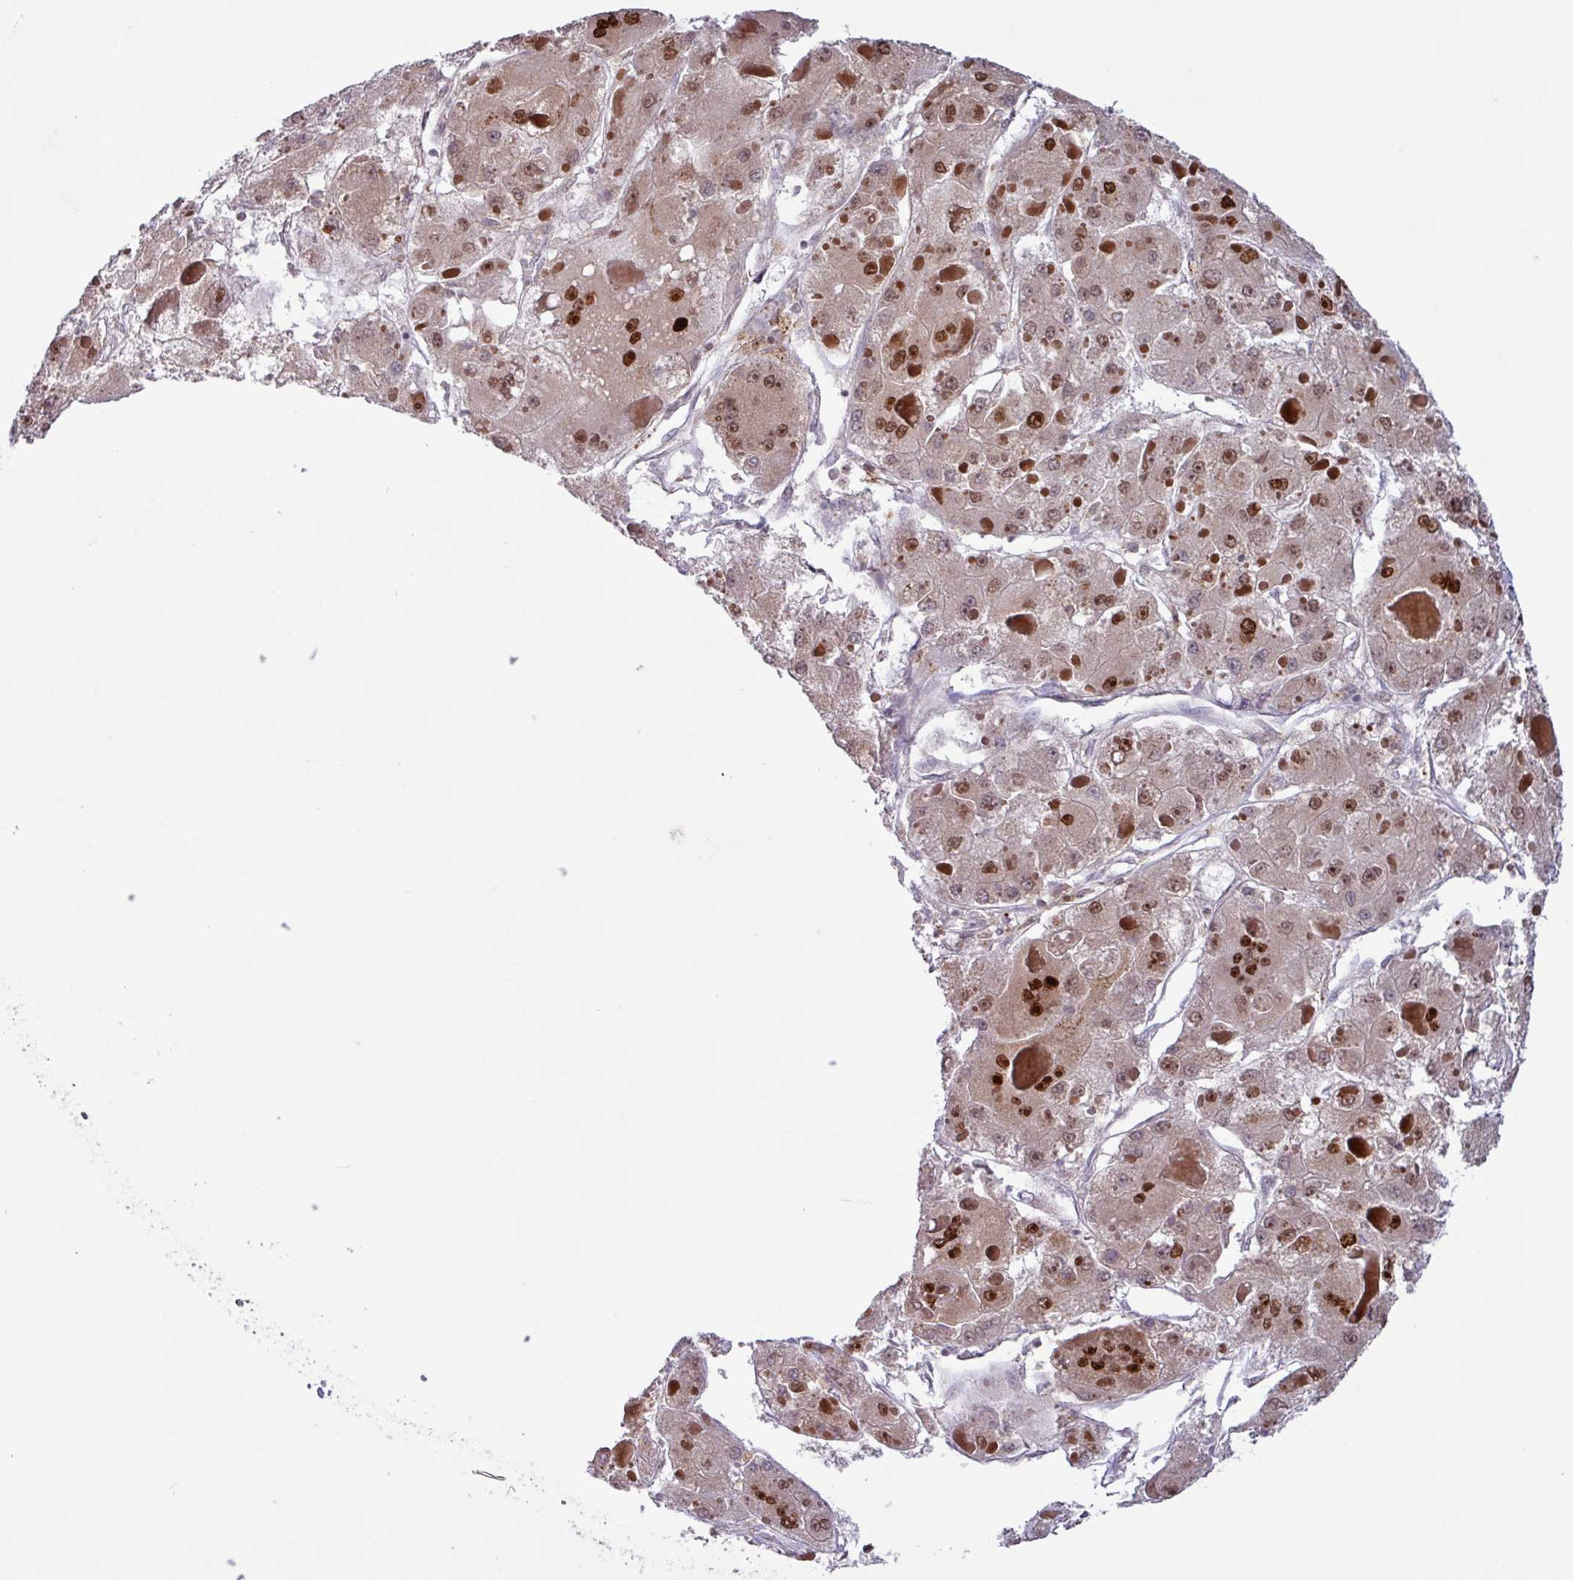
{"staining": {"intensity": "moderate", "quantity": ">75%", "location": "cytoplasmic/membranous,nuclear"}, "tissue": "liver cancer", "cell_type": "Tumor cells", "image_type": "cancer", "snomed": [{"axis": "morphology", "description": "Carcinoma, Hepatocellular, NOS"}, {"axis": "topography", "description": "Liver"}], "caption": "The image demonstrates staining of liver cancer (hepatocellular carcinoma), revealing moderate cytoplasmic/membranous and nuclear protein positivity (brown color) within tumor cells.", "gene": "BRD3", "patient": {"sex": "female", "age": 73}}